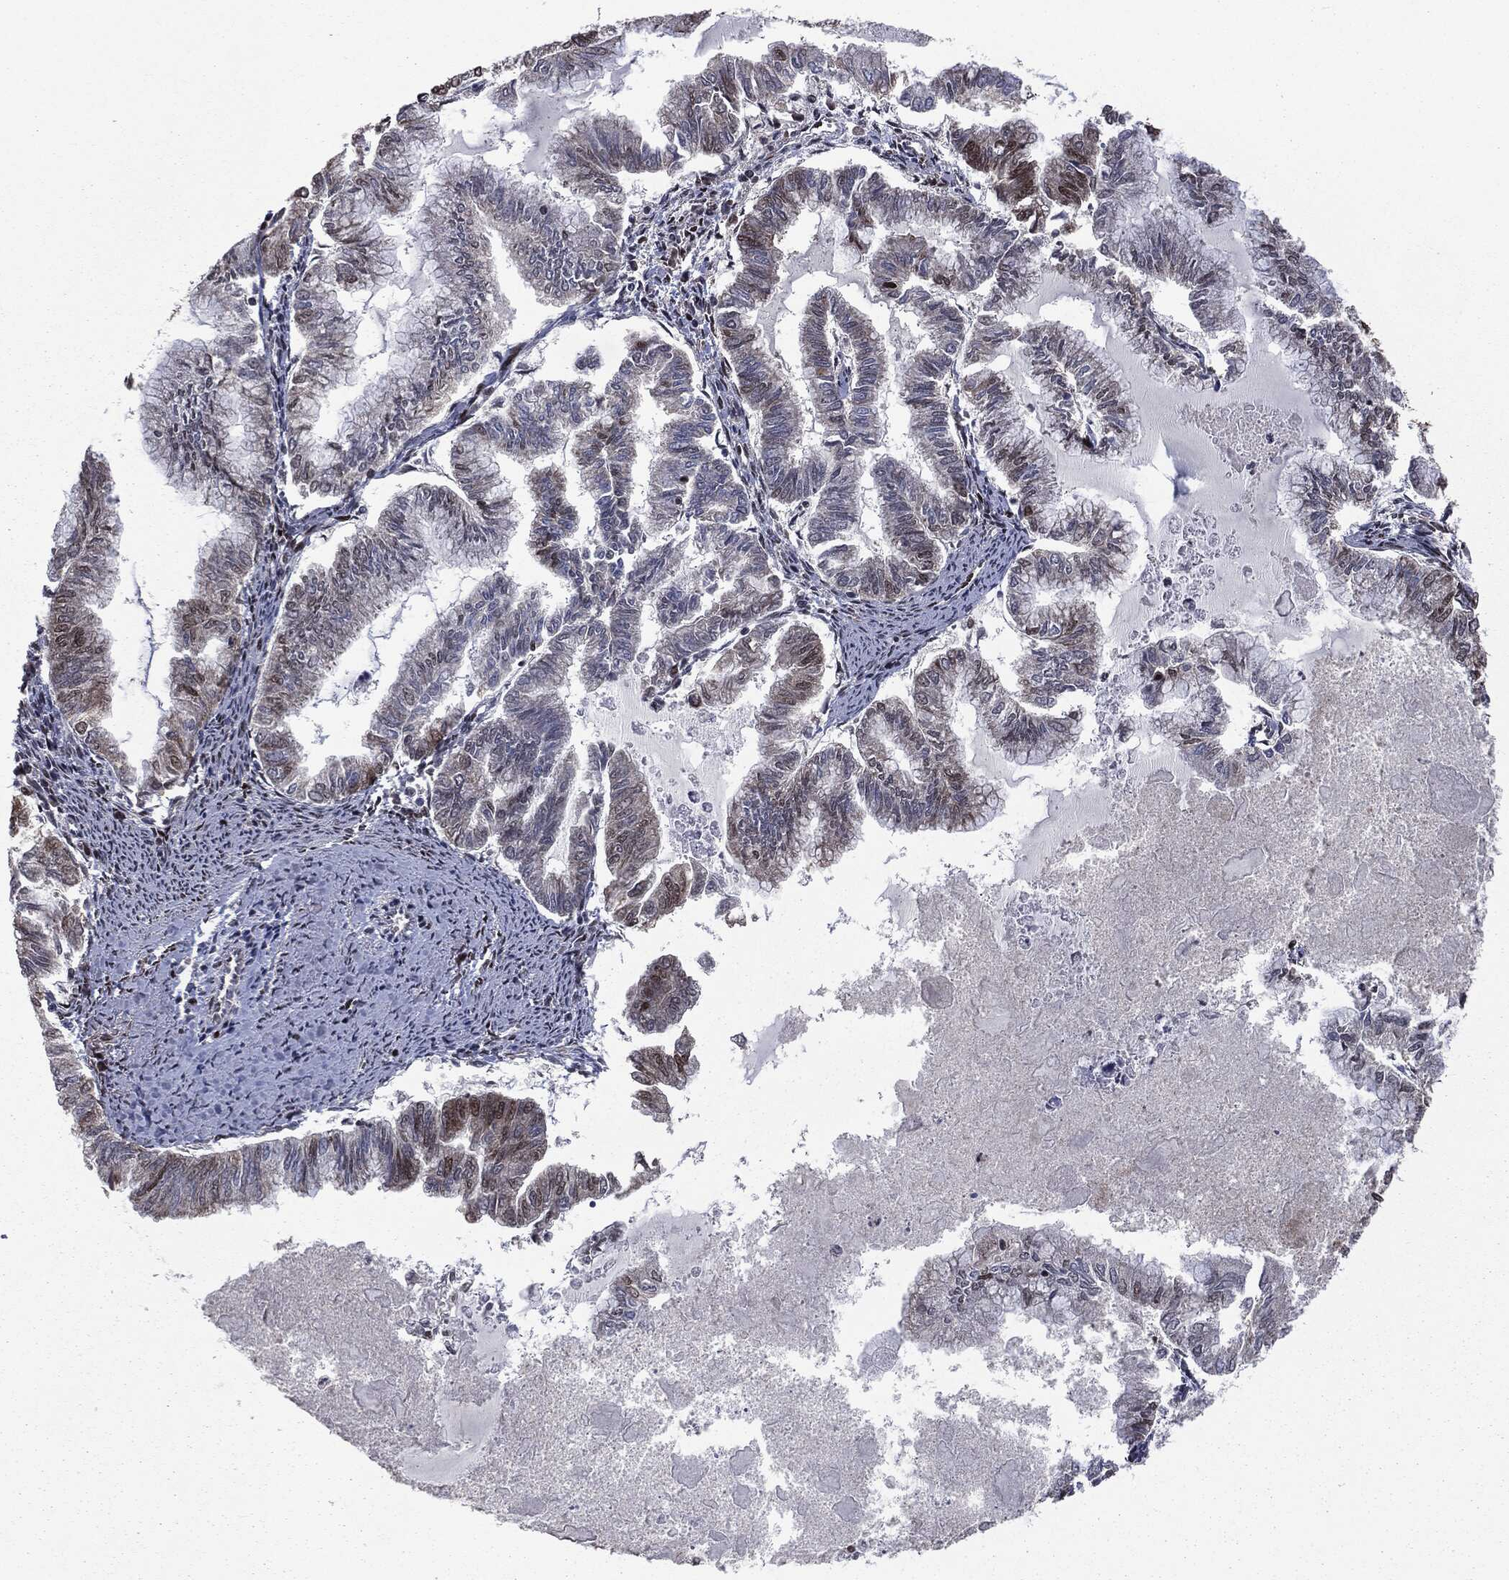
{"staining": {"intensity": "moderate", "quantity": "<25%", "location": "cytoplasmic/membranous"}, "tissue": "endometrial cancer", "cell_type": "Tumor cells", "image_type": "cancer", "snomed": [{"axis": "morphology", "description": "Adenocarcinoma, NOS"}, {"axis": "topography", "description": "Endometrium"}], "caption": "DAB (3,3'-diaminobenzidine) immunohistochemical staining of human endometrial cancer (adenocarcinoma) exhibits moderate cytoplasmic/membranous protein staining in approximately <25% of tumor cells.", "gene": "DVL2", "patient": {"sex": "female", "age": 79}}